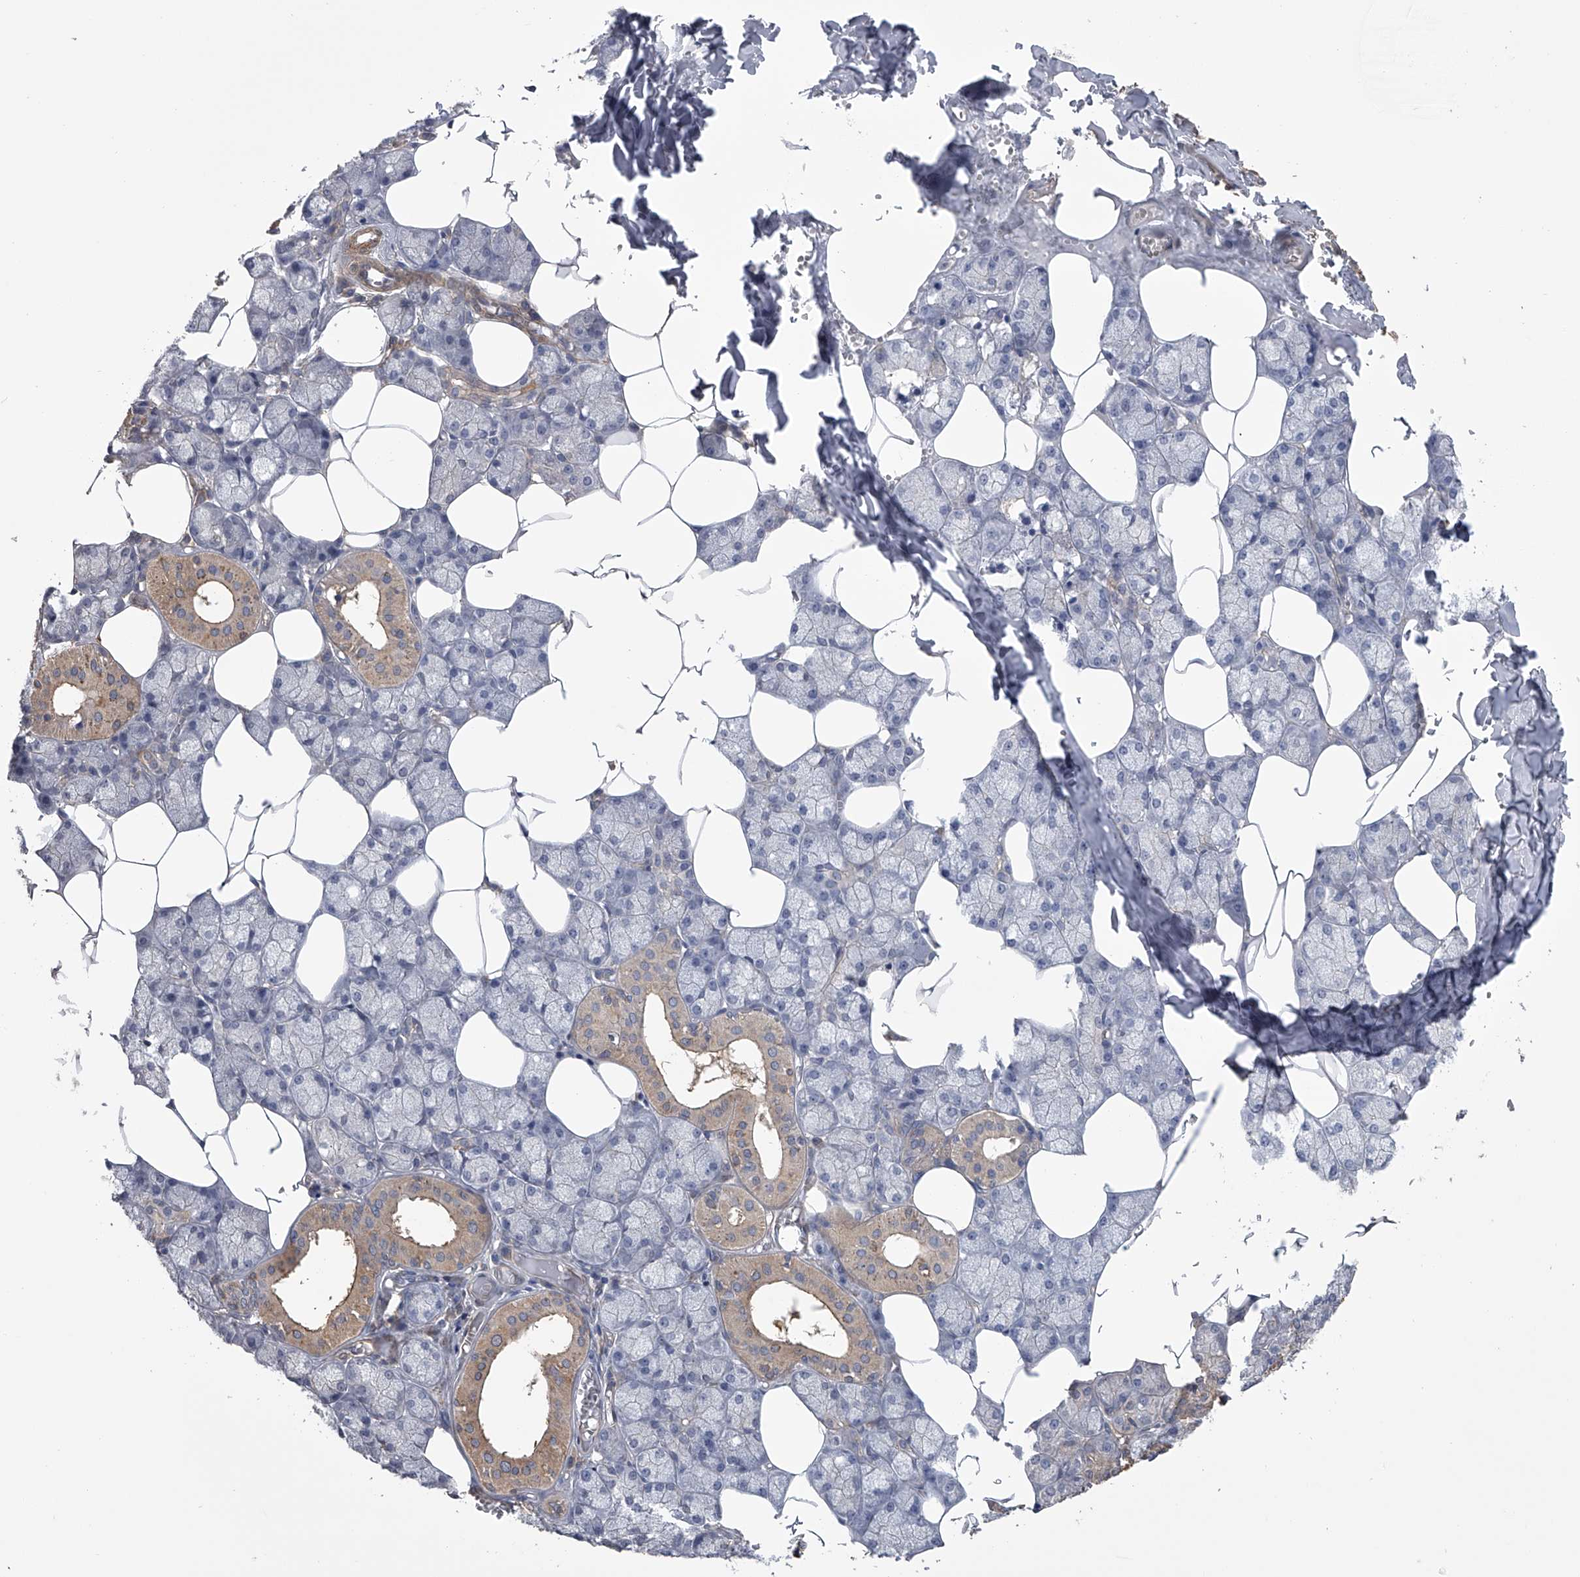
{"staining": {"intensity": "weak", "quantity": "<25%", "location": "cytoplasmic/membranous"}, "tissue": "salivary gland", "cell_type": "Glandular cells", "image_type": "normal", "snomed": [{"axis": "morphology", "description": "Normal tissue, NOS"}, {"axis": "topography", "description": "Salivary gland"}], "caption": "Glandular cells are negative for protein expression in normal human salivary gland. The staining is performed using DAB (3,3'-diaminobenzidine) brown chromogen with nuclei counter-stained in using hematoxylin.", "gene": "ZNF343", "patient": {"sex": "male", "age": 62}}